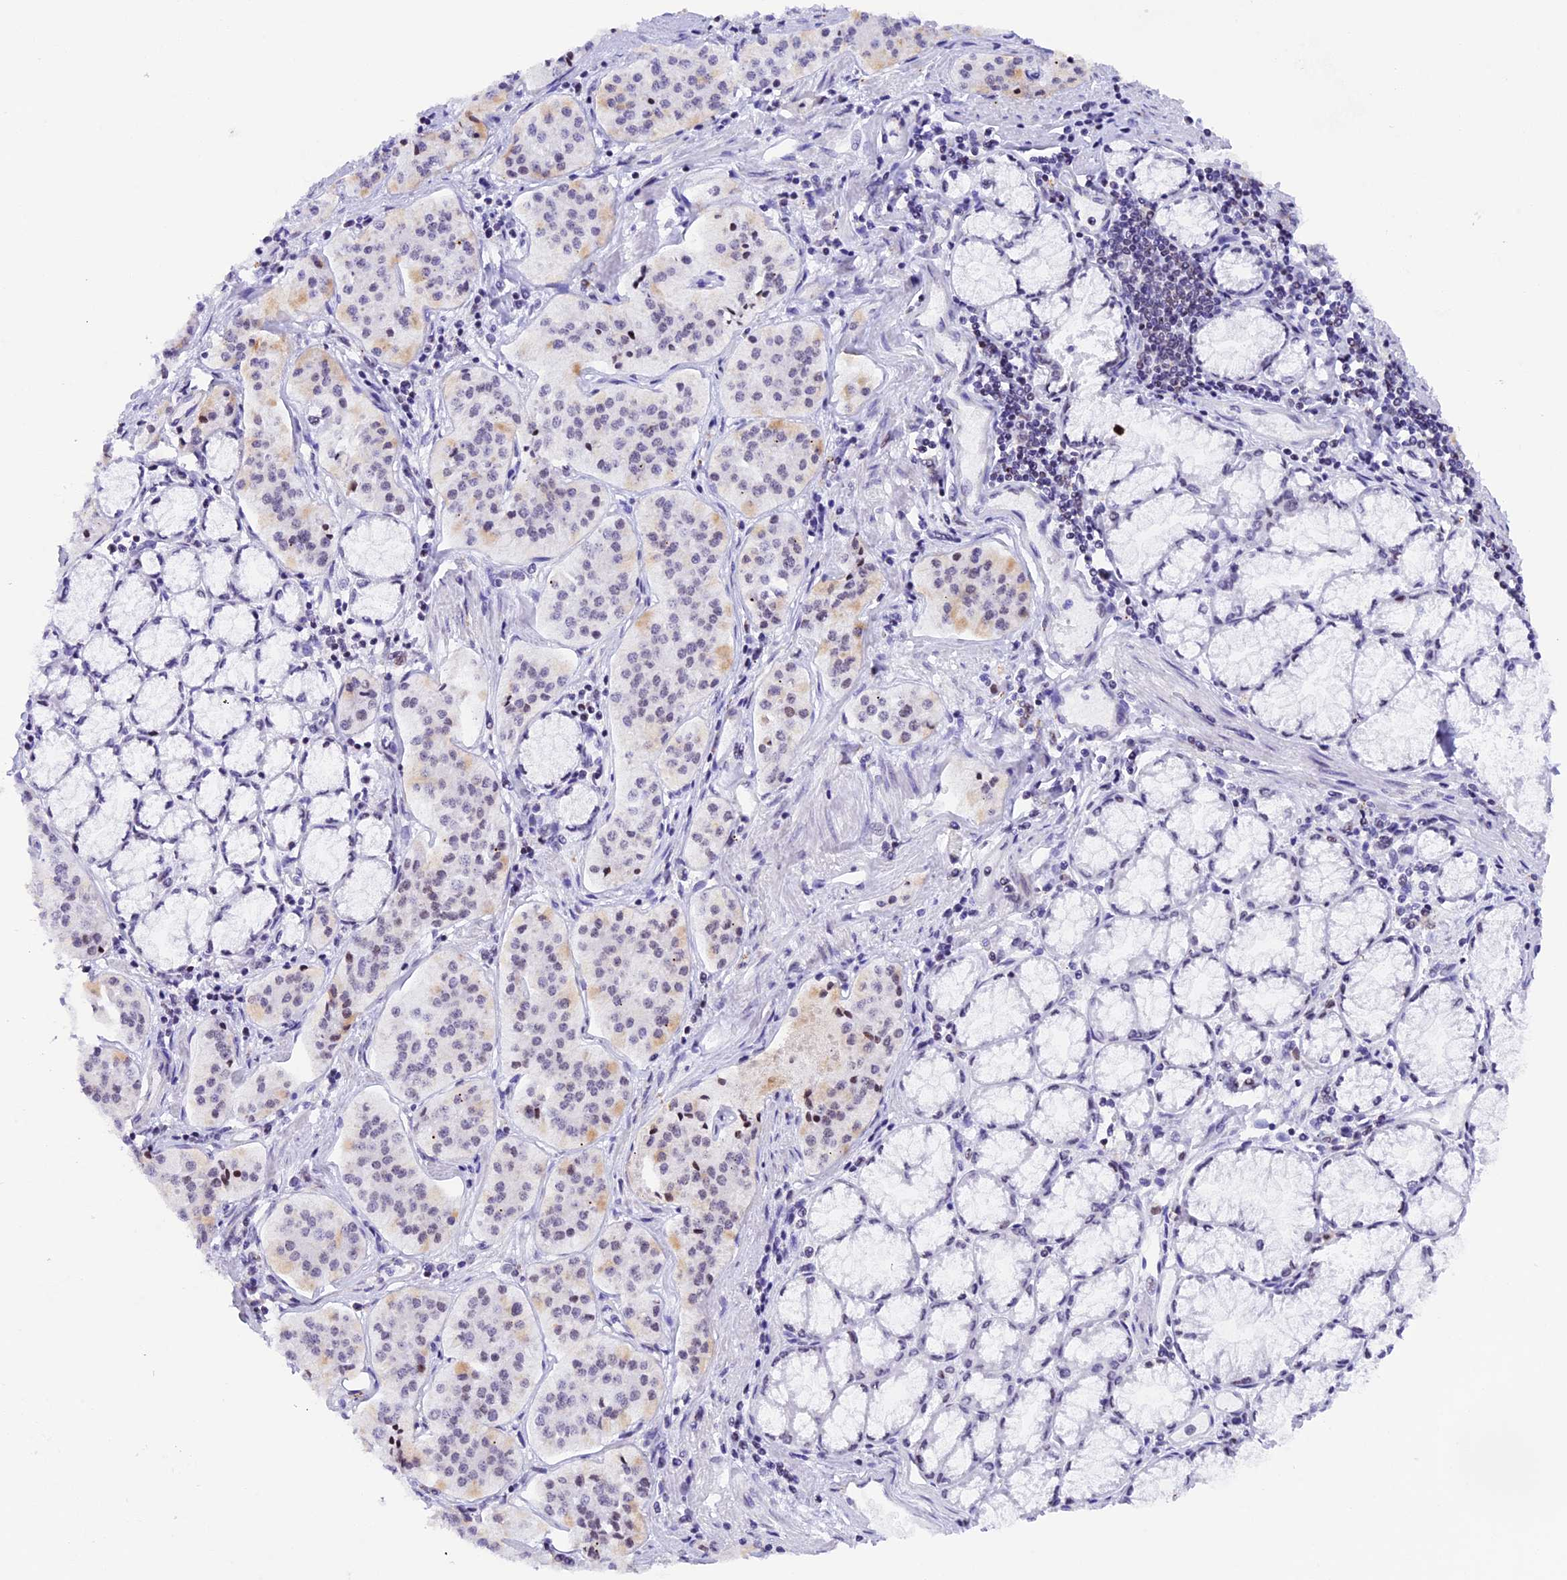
{"staining": {"intensity": "weak", "quantity": "<25%", "location": "cytoplasmic/membranous"}, "tissue": "pancreatic cancer", "cell_type": "Tumor cells", "image_type": "cancer", "snomed": [{"axis": "morphology", "description": "Adenocarcinoma, NOS"}, {"axis": "topography", "description": "Pancreas"}], "caption": "Human pancreatic adenocarcinoma stained for a protein using IHC reveals no expression in tumor cells.", "gene": "TFAM", "patient": {"sex": "female", "age": 50}}